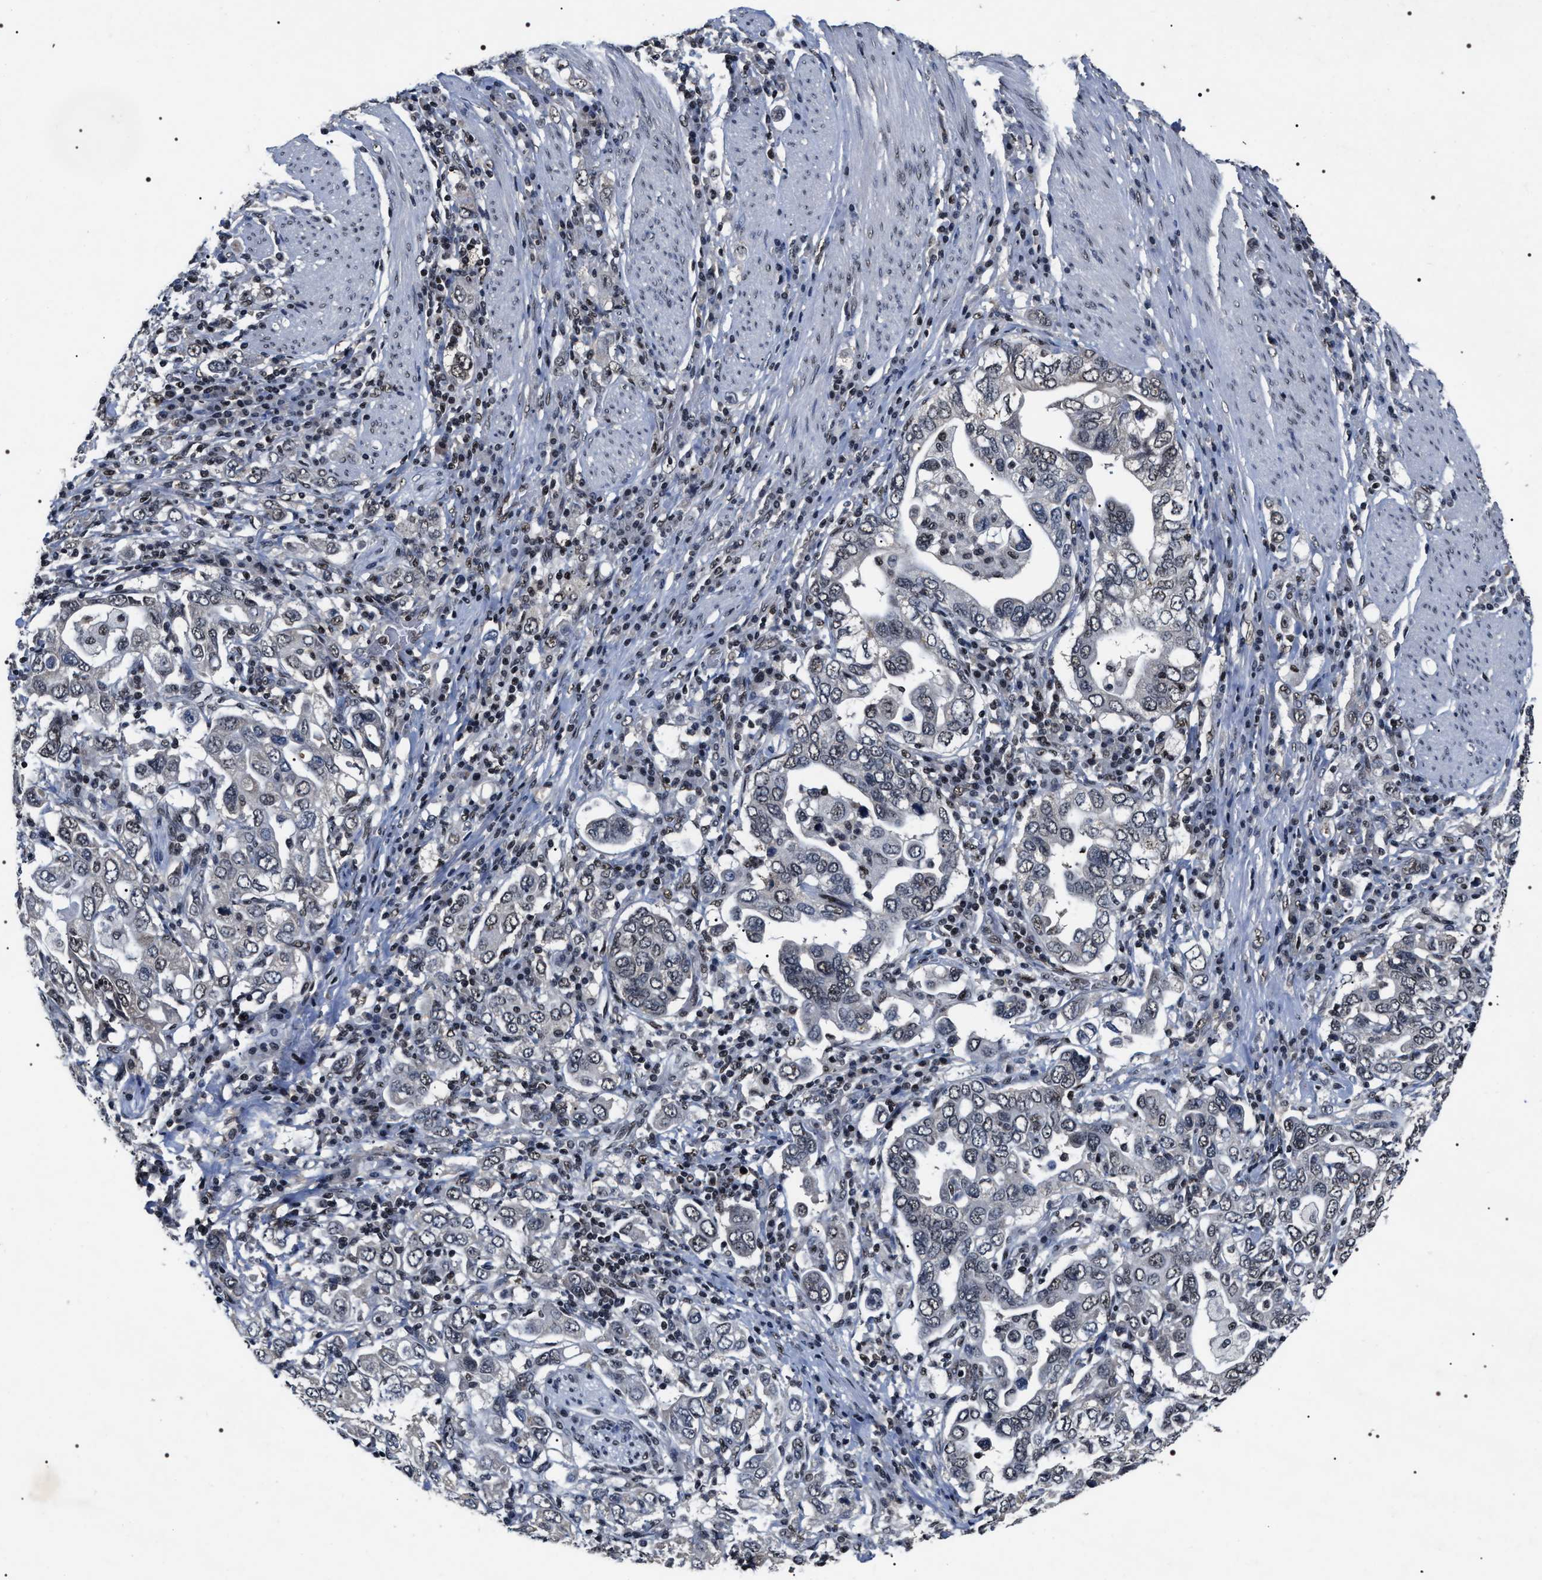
{"staining": {"intensity": "moderate", "quantity": "25%-75%", "location": "nuclear"}, "tissue": "stomach cancer", "cell_type": "Tumor cells", "image_type": "cancer", "snomed": [{"axis": "morphology", "description": "Adenocarcinoma, NOS"}, {"axis": "topography", "description": "Stomach, upper"}], "caption": "Protein expression analysis of adenocarcinoma (stomach) exhibits moderate nuclear positivity in about 25%-75% of tumor cells.", "gene": "RRP1B", "patient": {"sex": "male", "age": 62}}